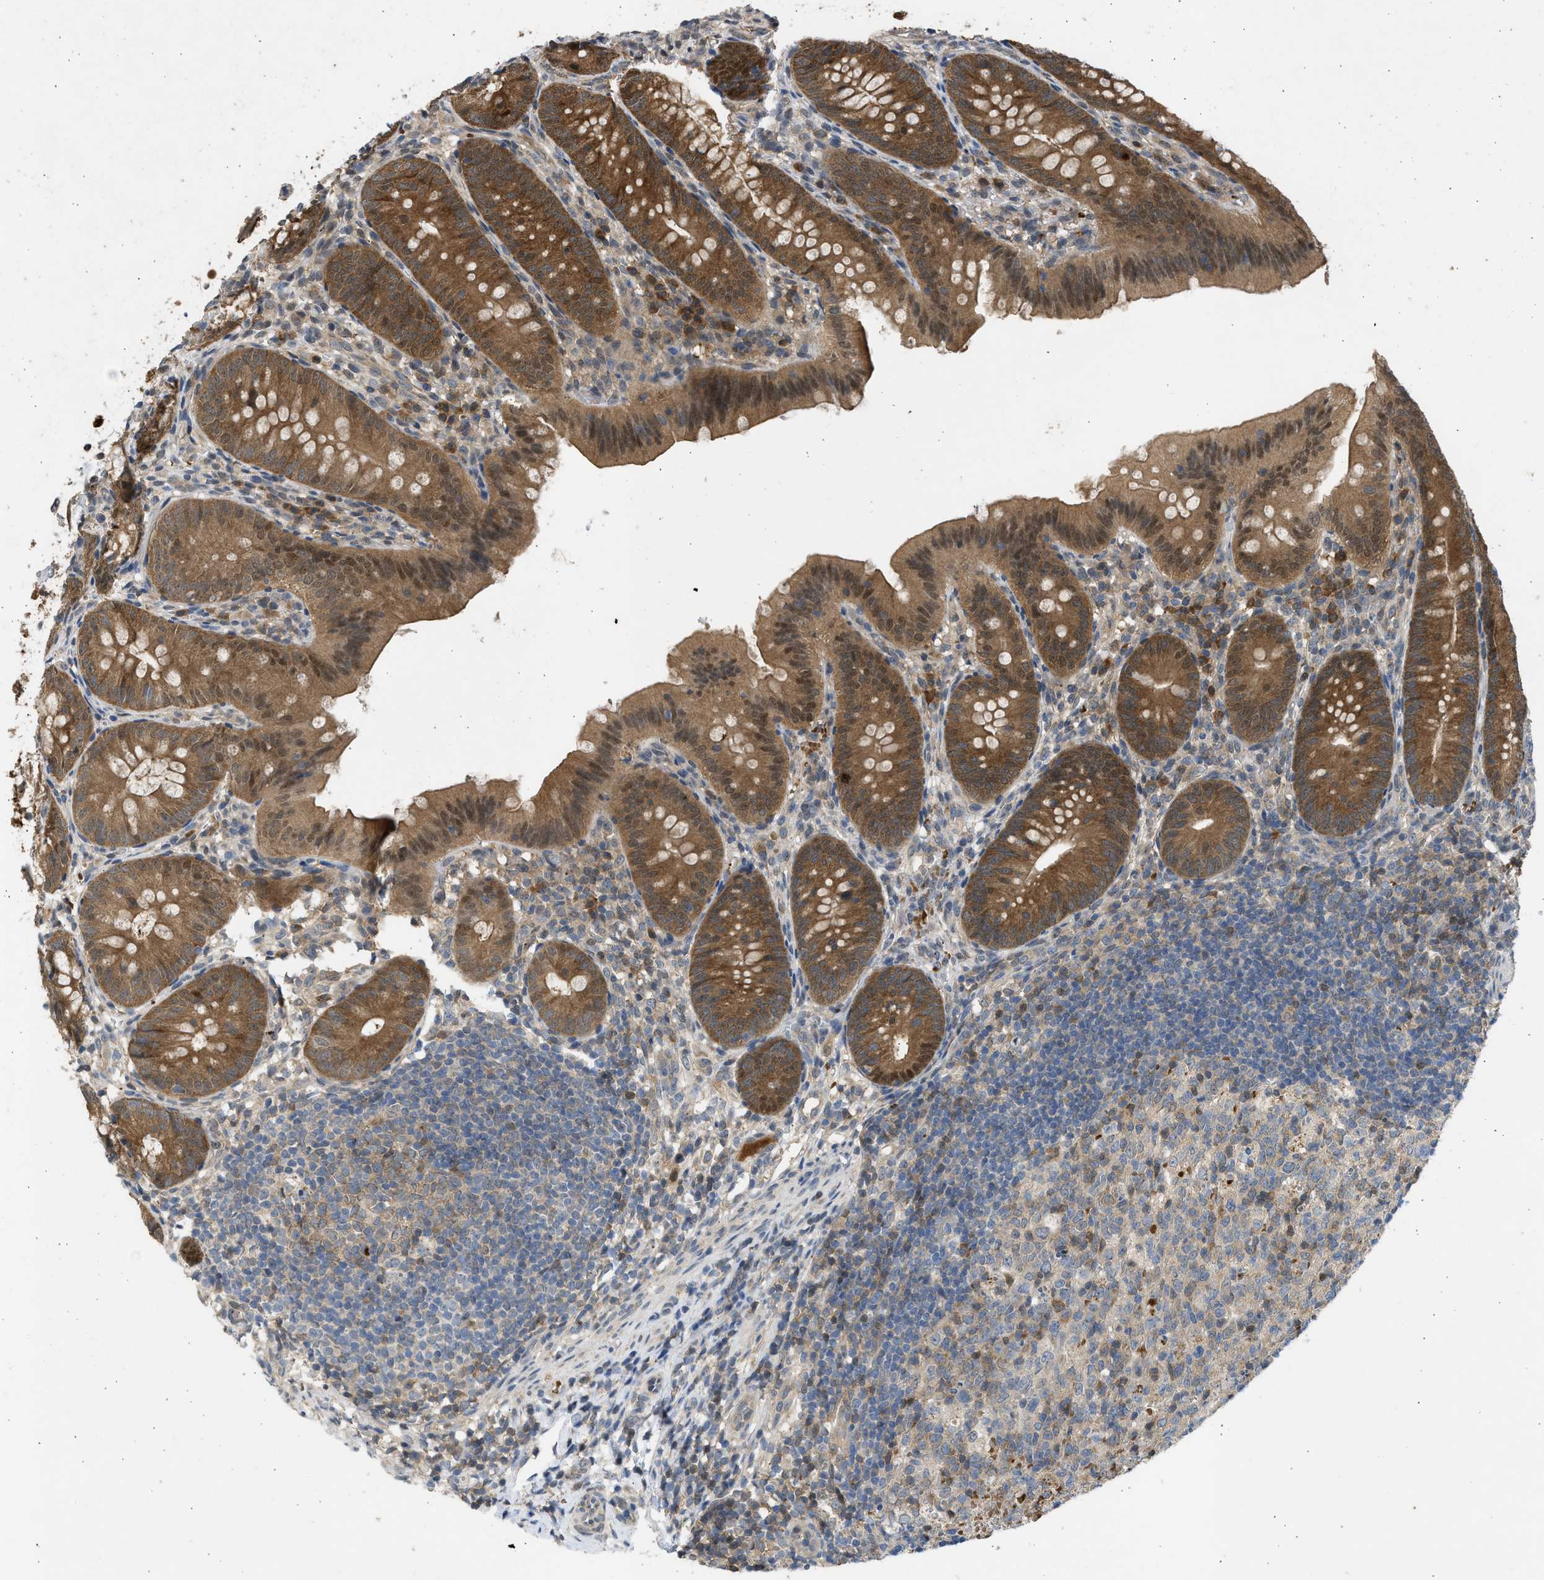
{"staining": {"intensity": "moderate", "quantity": ">75%", "location": "cytoplasmic/membranous,nuclear"}, "tissue": "appendix", "cell_type": "Glandular cells", "image_type": "normal", "snomed": [{"axis": "morphology", "description": "Normal tissue, NOS"}, {"axis": "topography", "description": "Appendix"}], "caption": "Immunohistochemistry (IHC) (DAB) staining of benign human appendix demonstrates moderate cytoplasmic/membranous,nuclear protein positivity in about >75% of glandular cells.", "gene": "MAPK7", "patient": {"sex": "male", "age": 1}}